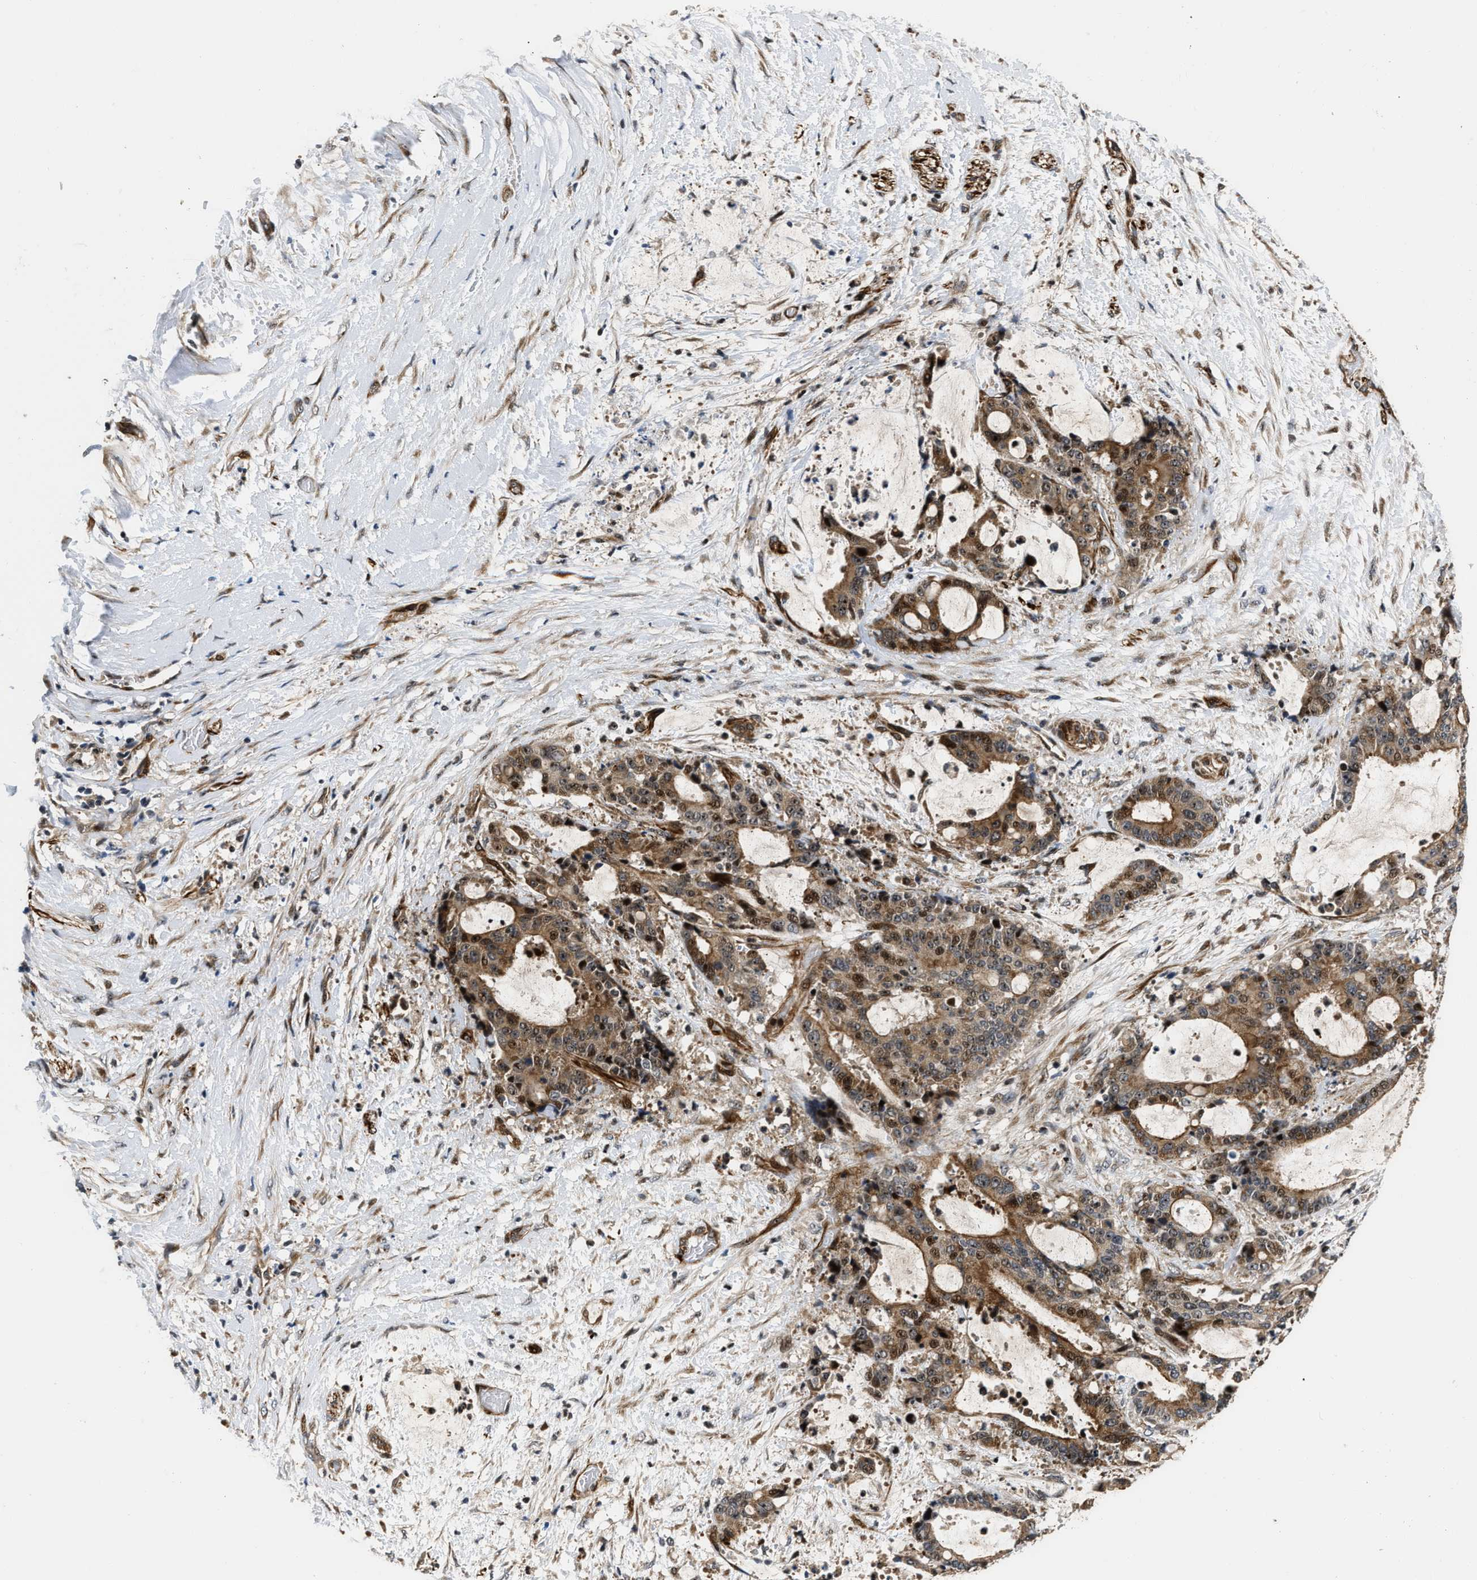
{"staining": {"intensity": "strong", "quantity": ">75%", "location": "cytoplasmic/membranous,nuclear"}, "tissue": "liver cancer", "cell_type": "Tumor cells", "image_type": "cancer", "snomed": [{"axis": "morphology", "description": "Normal tissue, NOS"}, {"axis": "morphology", "description": "Cholangiocarcinoma"}, {"axis": "topography", "description": "Liver"}, {"axis": "topography", "description": "Peripheral nerve tissue"}], "caption": "IHC micrograph of liver cancer stained for a protein (brown), which exhibits high levels of strong cytoplasmic/membranous and nuclear positivity in approximately >75% of tumor cells.", "gene": "ALDH3A2", "patient": {"sex": "female", "age": 73}}